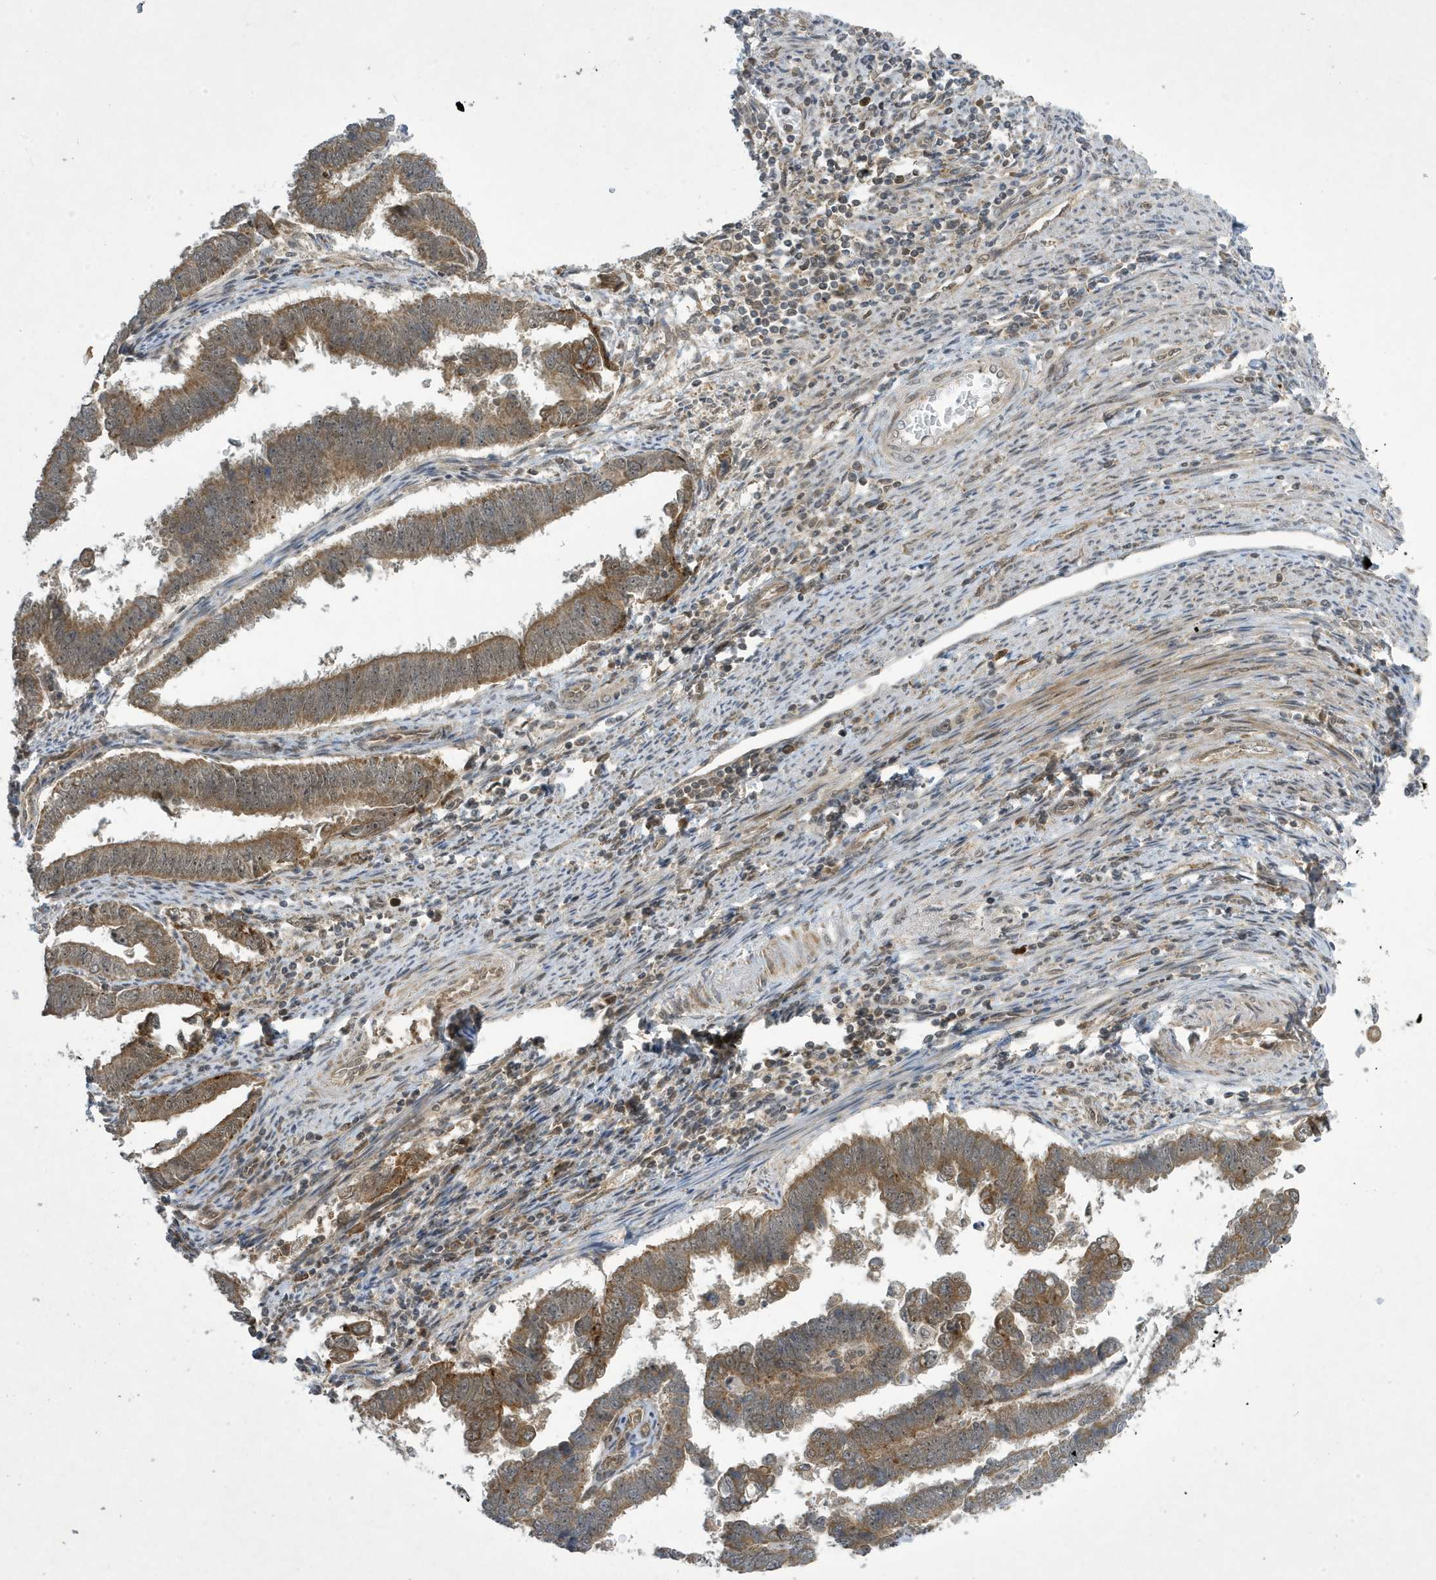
{"staining": {"intensity": "moderate", "quantity": ">75%", "location": "cytoplasmic/membranous"}, "tissue": "endometrial cancer", "cell_type": "Tumor cells", "image_type": "cancer", "snomed": [{"axis": "morphology", "description": "Adenocarcinoma, NOS"}, {"axis": "topography", "description": "Endometrium"}], "caption": "Immunohistochemical staining of human endometrial cancer displays medium levels of moderate cytoplasmic/membranous protein positivity in about >75% of tumor cells.", "gene": "NCOA7", "patient": {"sex": "female", "age": 75}}